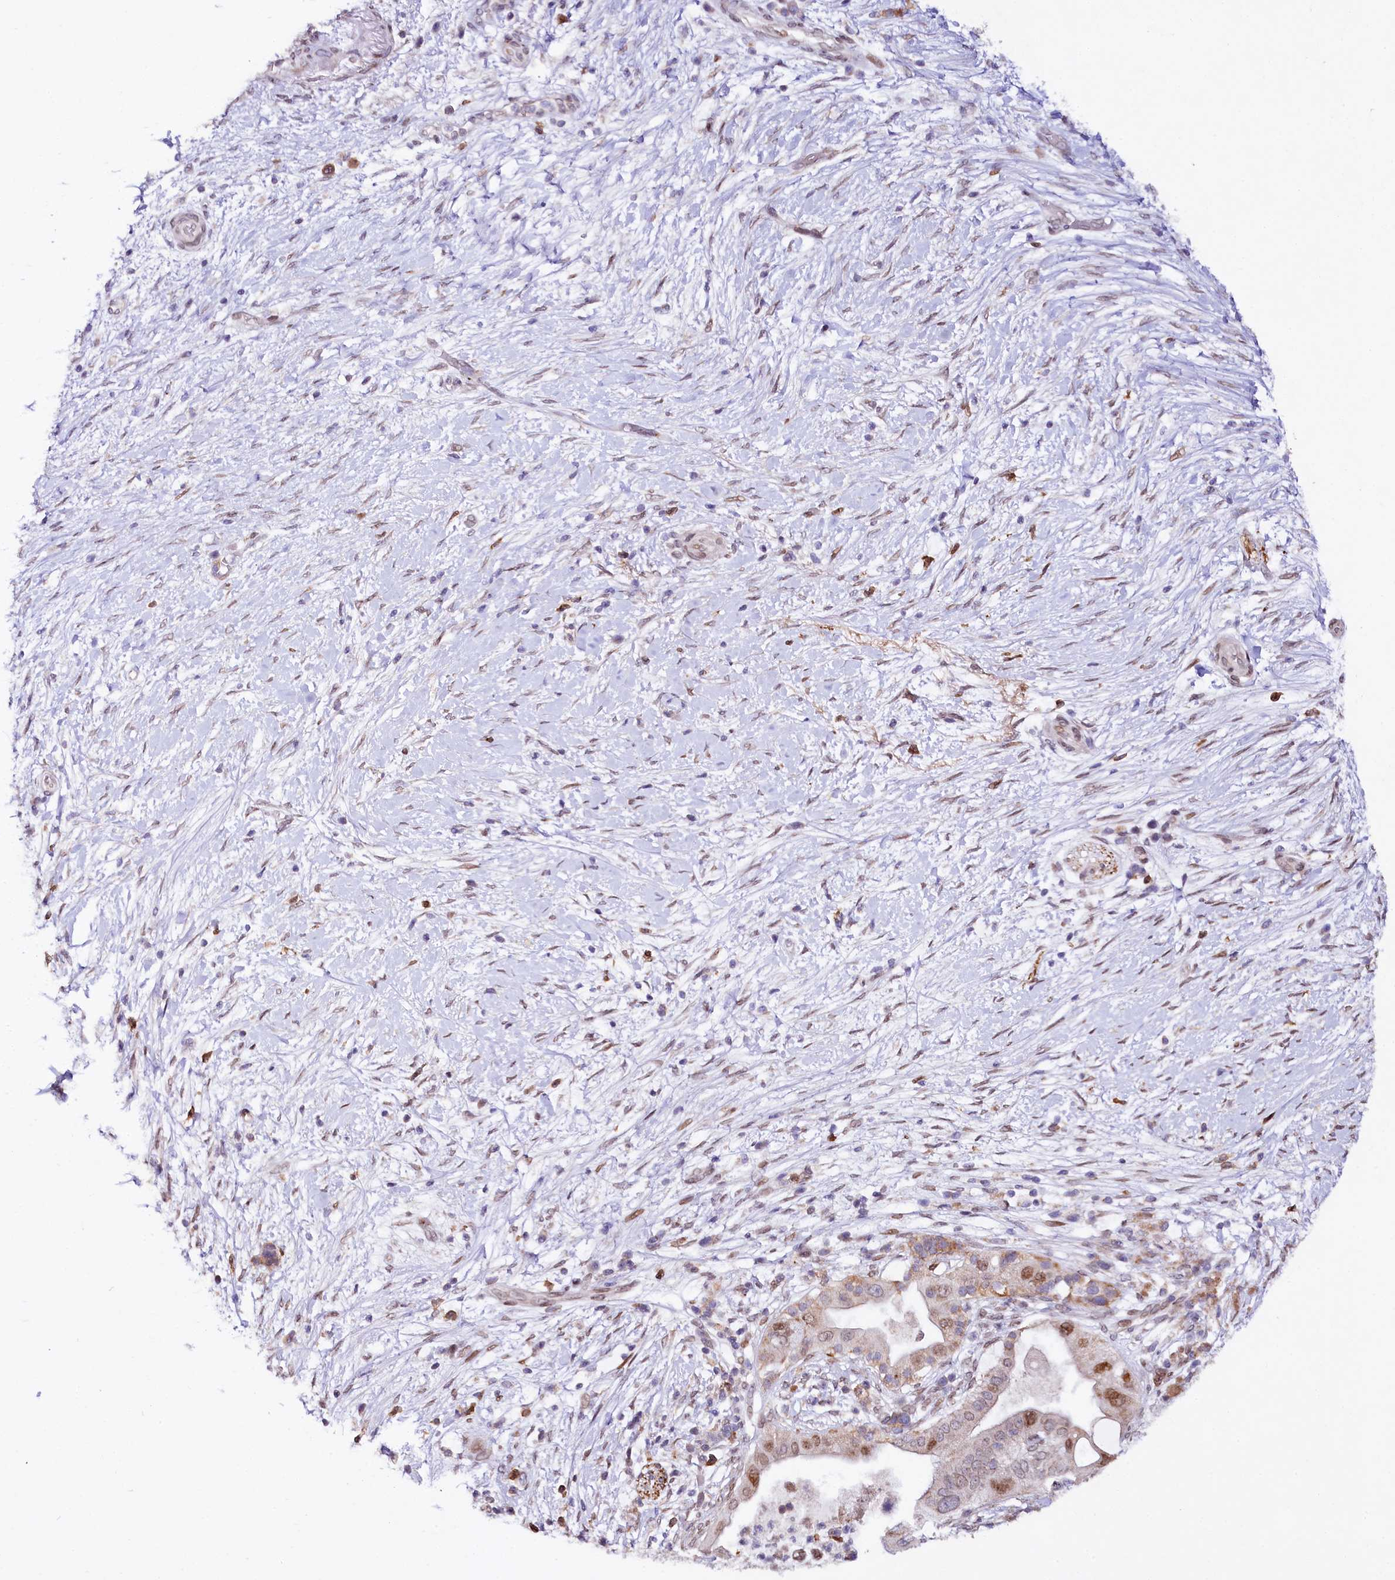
{"staining": {"intensity": "moderate", "quantity": "<25%", "location": "nuclear"}, "tissue": "pancreatic cancer", "cell_type": "Tumor cells", "image_type": "cancer", "snomed": [{"axis": "morphology", "description": "Adenocarcinoma, NOS"}, {"axis": "topography", "description": "Pancreas"}], "caption": "Pancreatic adenocarcinoma was stained to show a protein in brown. There is low levels of moderate nuclear positivity in about <25% of tumor cells.", "gene": "ZNF226", "patient": {"sex": "male", "age": 68}}